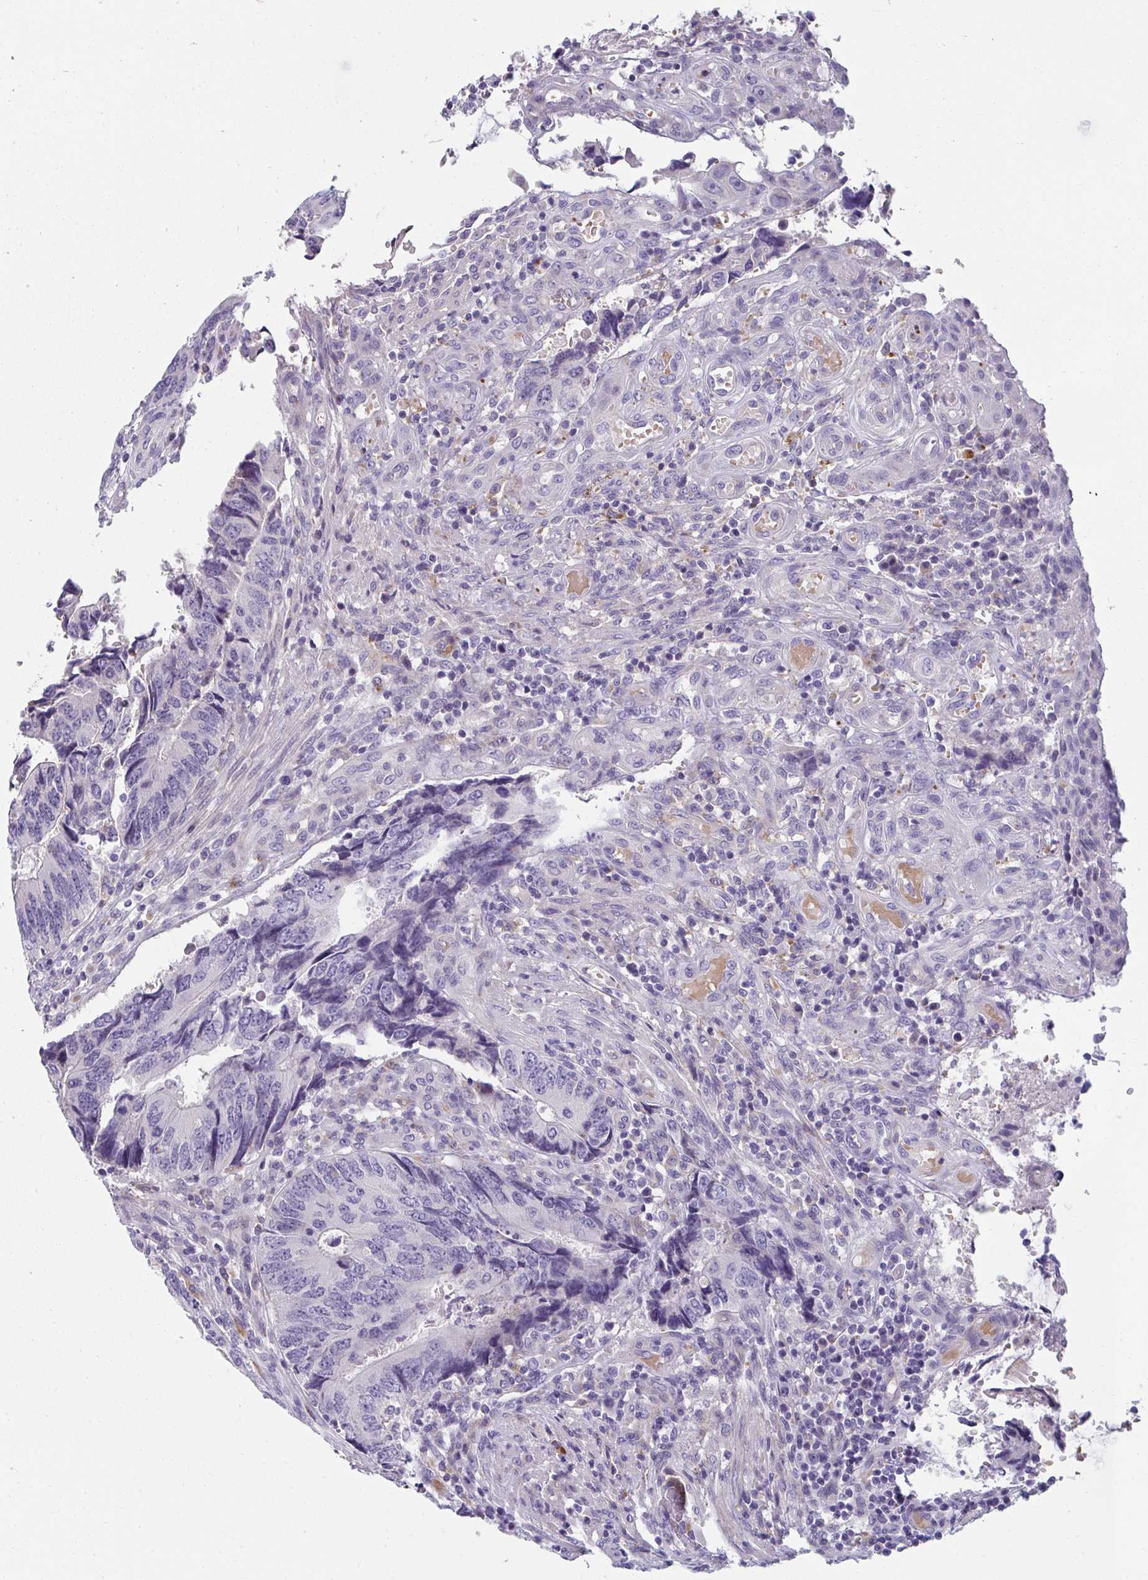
{"staining": {"intensity": "negative", "quantity": "none", "location": "none"}, "tissue": "colorectal cancer", "cell_type": "Tumor cells", "image_type": "cancer", "snomed": [{"axis": "morphology", "description": "Adenocarcinoma, NOS"}, {"axis": "topography", "description": "Colon"}], "caption": "Immunohistochemistry (IHC) of human colorectal cancer (adenocarcinoma) displays no expression in tumor cells.", "gene": "EIF1AD", "patient": {"sex": "male", "age": 87}}